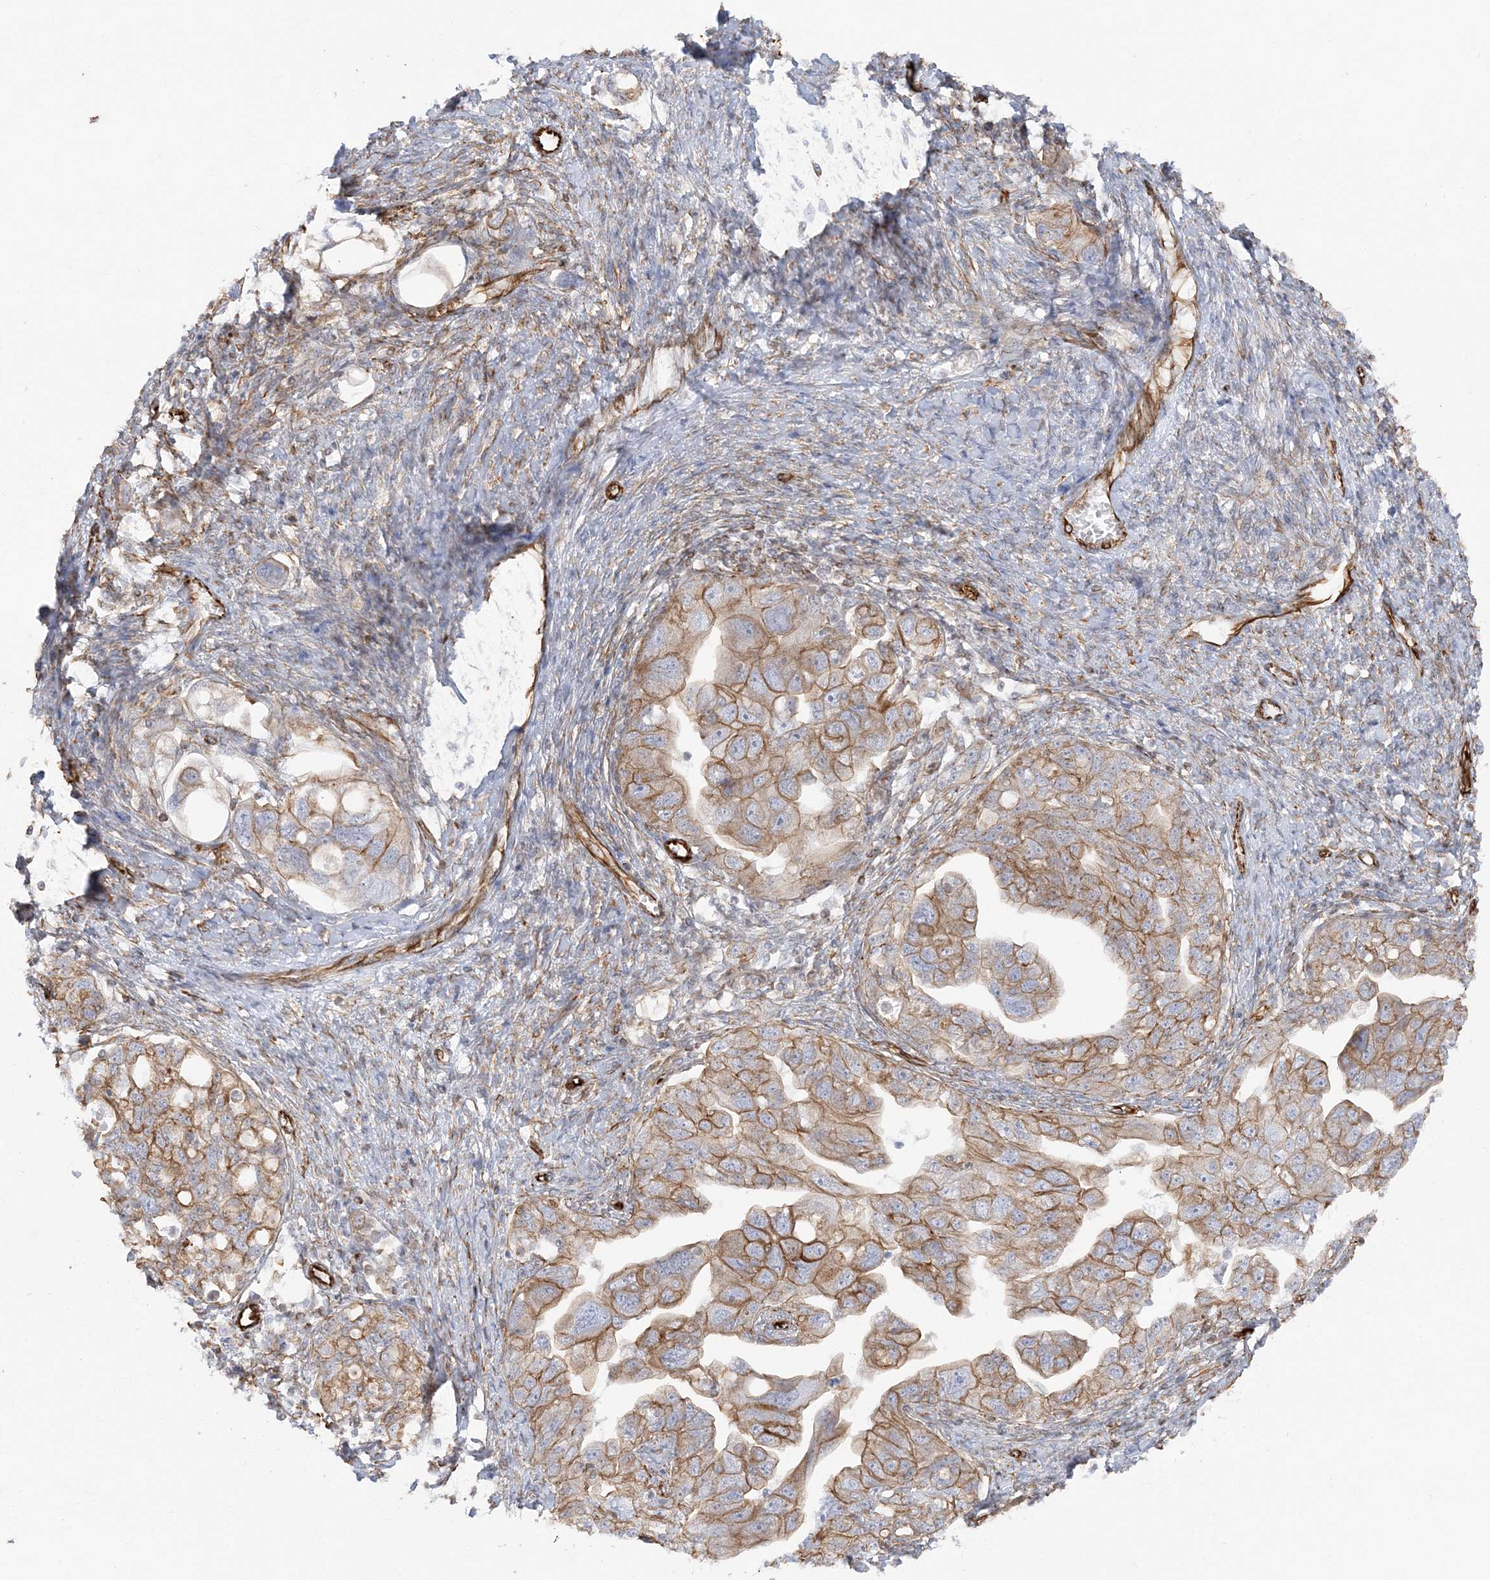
{"staining": {"intensity": "moderate", "quantity": "25%-75%", "location": "cytoplasmic/membranous"}, "tissue": "ovarian cancer", "cell_type": "Tumor cells", "image_type": "cancer", "snomed": [{"axis": "morphology", "description": "Carcinoma, NOS"}, {"axis": "morphology", "description": "Cystadenocarcinoma, serous, NOS"}, {"axis": "topography", "description": "Ovary"}], "caption": "Human ovarian serous cystadenocarcinoma stained with a brown dye exhibits moderate cytoplasmic/membranous positive staining in approximately 25%-75% of tumor cells.", "gene": "SCLT1", "patient": {"sex": "female", "age": 69}}